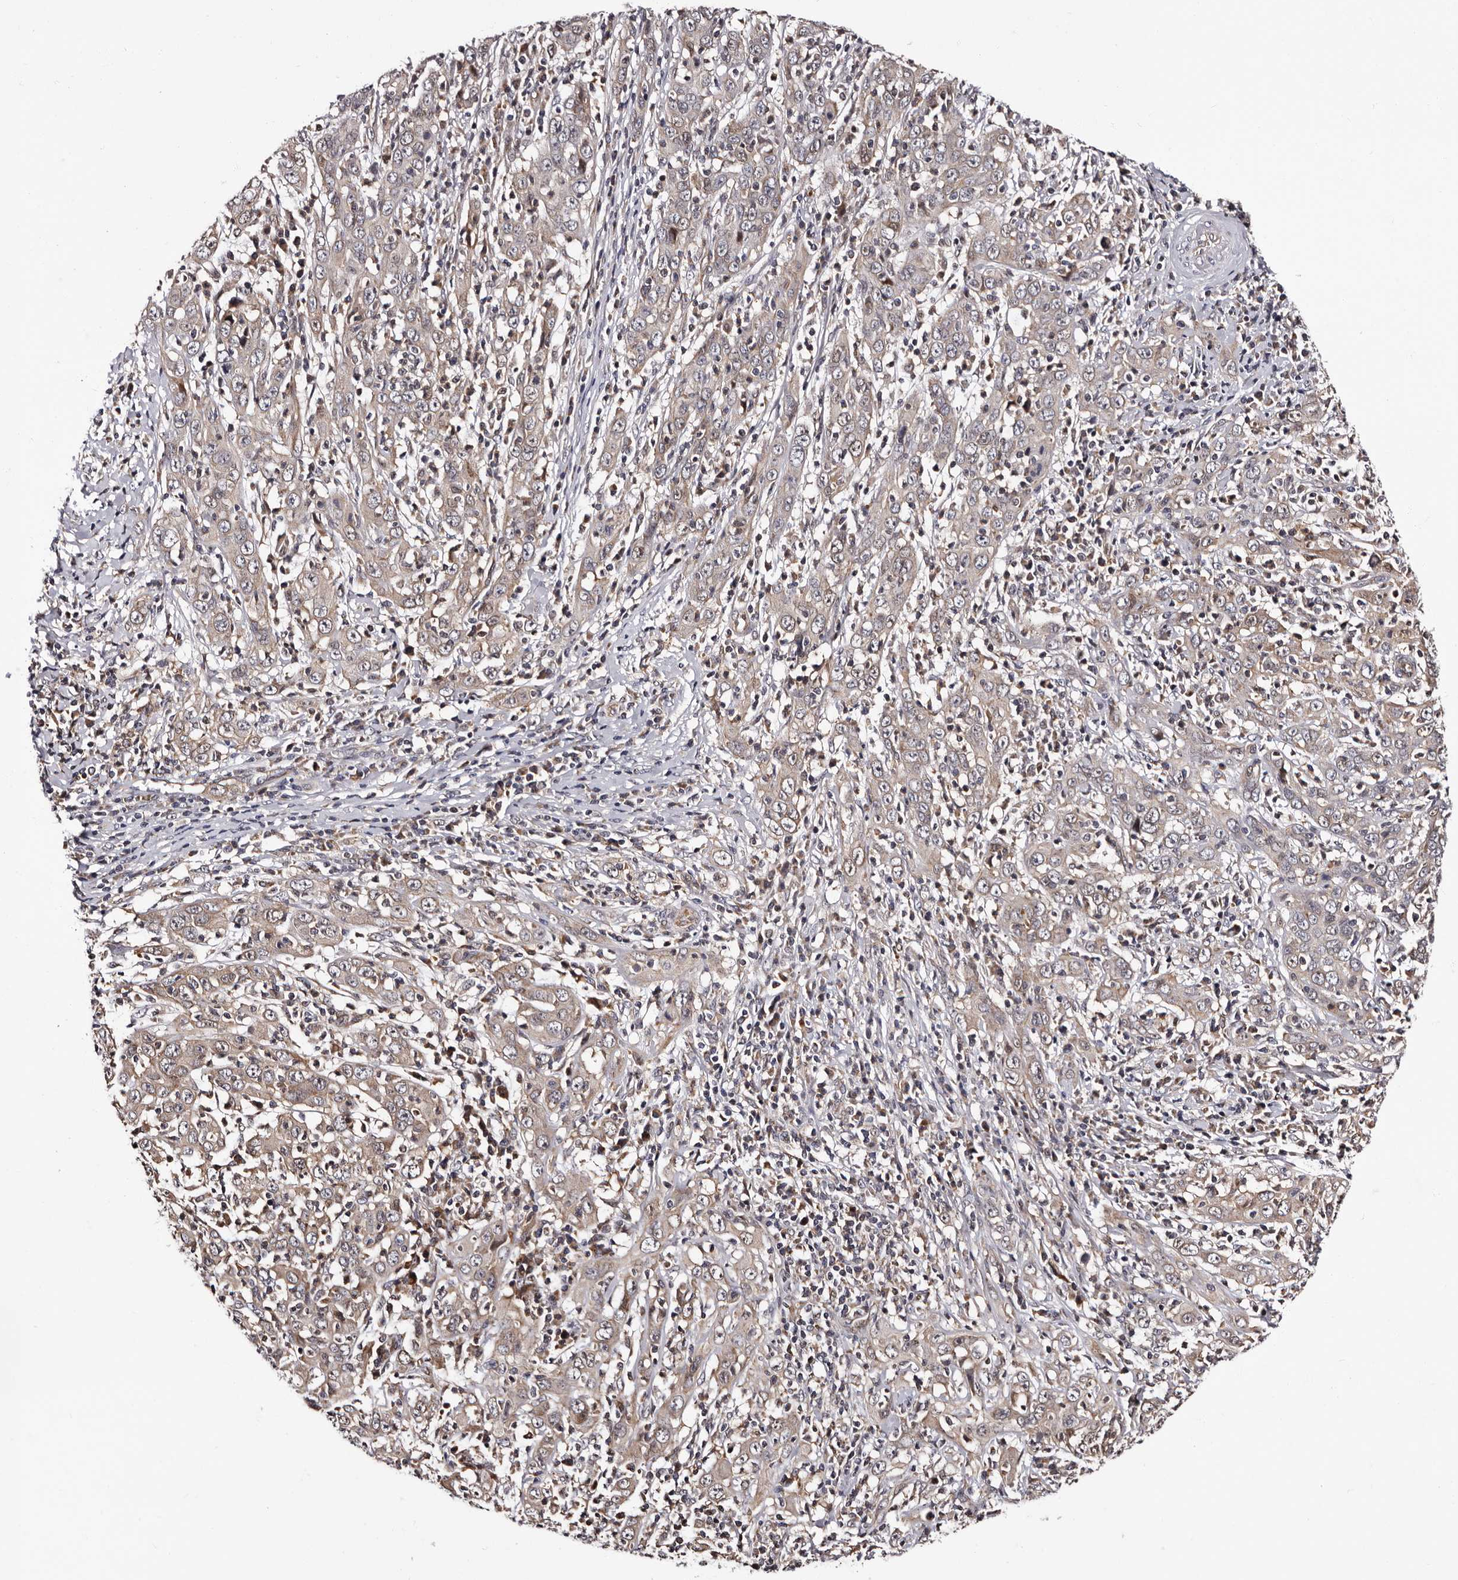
{"staining": {"intensity": "weak", "quantity": "<25%", "location": "cytoplasmic/membranous"}, "tissue": "cervical cancer", "cell_type": "Tumor cells", "image_type": "cancer", "snomed": [{"axis": "morphology", "description": "Squamous cell carcinoma, NOS"}, {"axis": "topography", "description": "Cervix"}], "caption": "The micrograph demonstrates no significant staining in tumor cells of cervical squamous cell carcinoma. The staining is performed using DAB brown chromogen with nuclei counter-stained in using hematoxylin.", "gene": "GLRX3", "patient": {"sex": "female", "age": 46}}